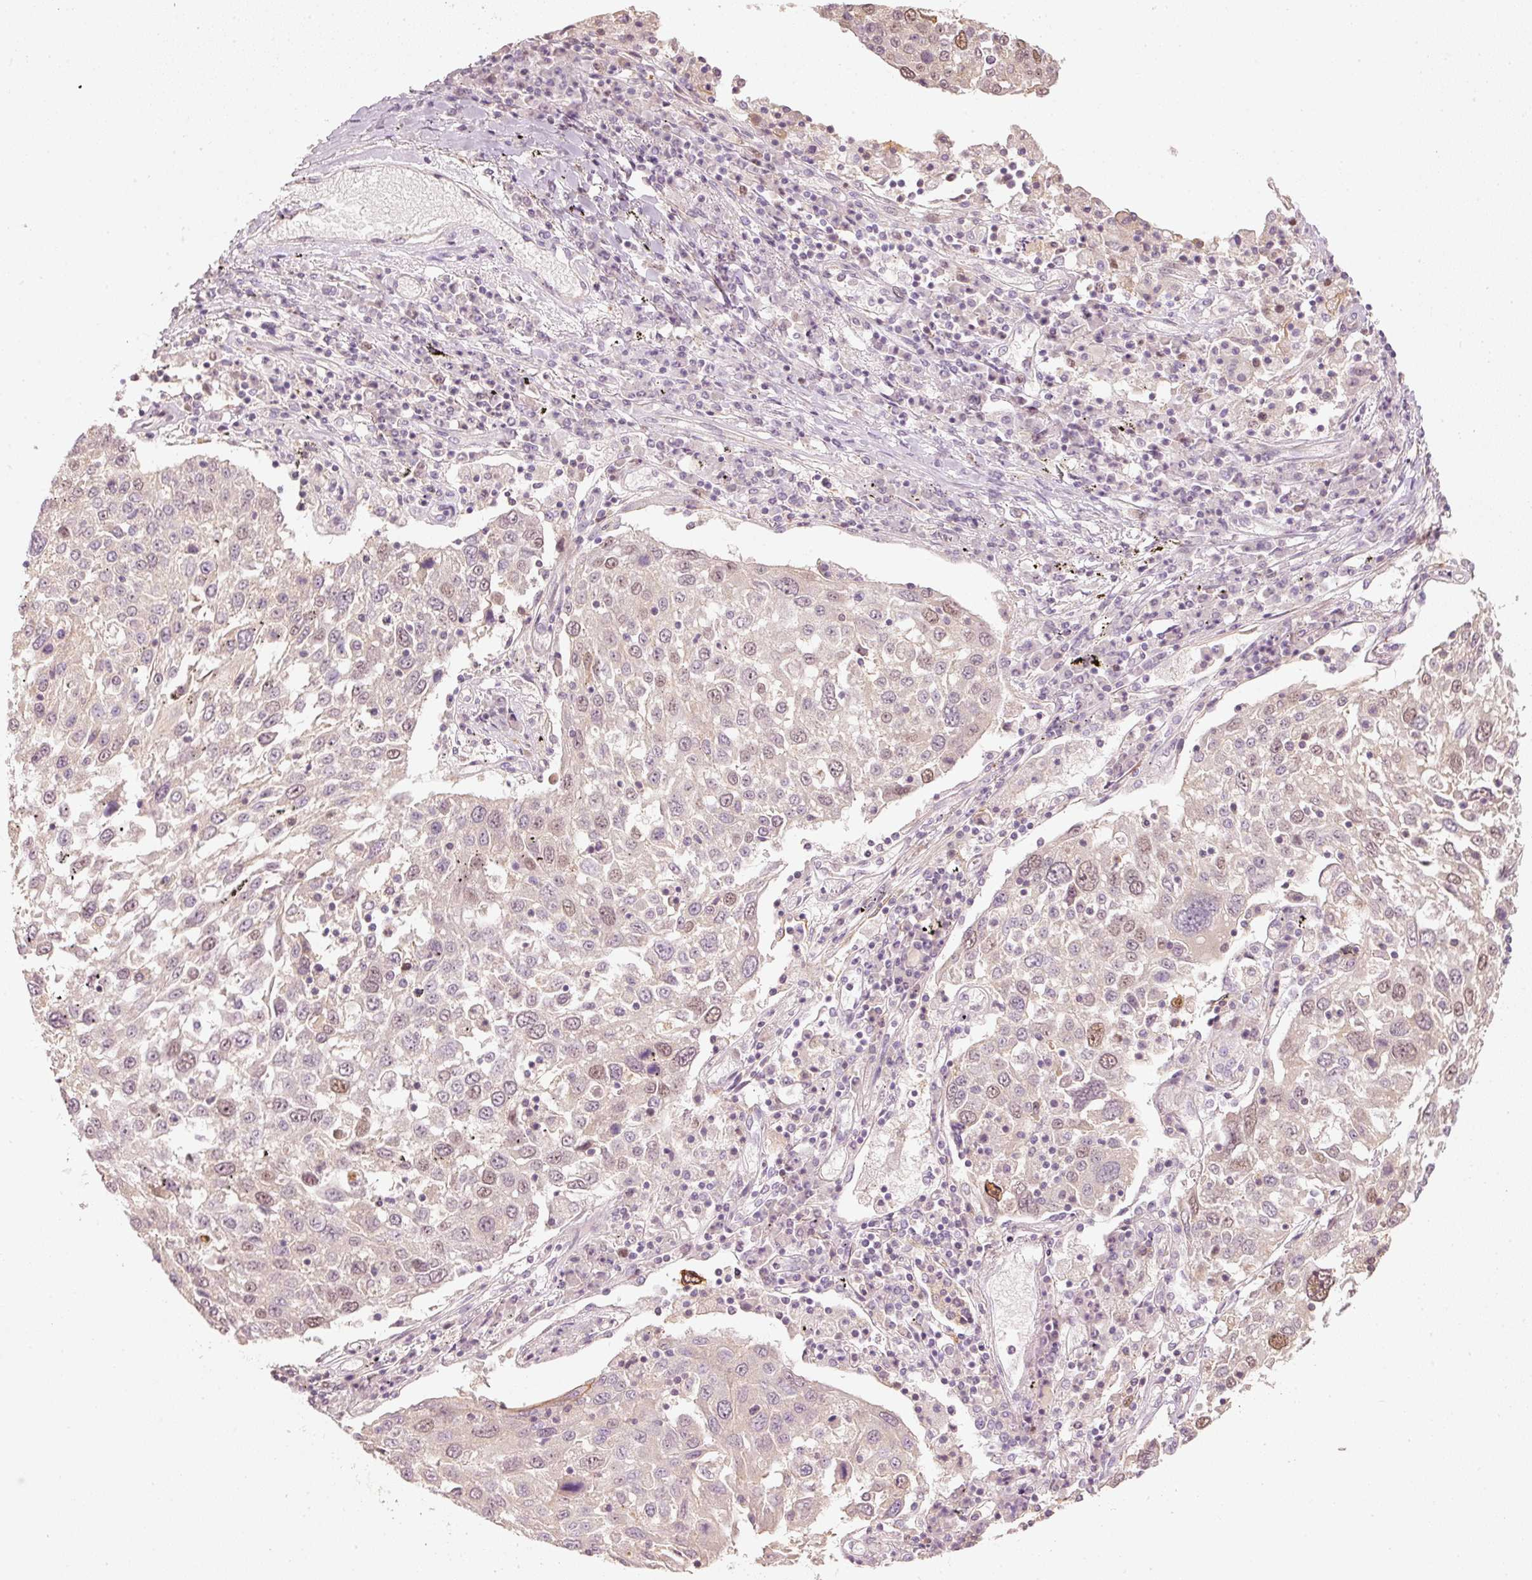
{"staining": {"intensity": "weak", "quantity": "<25%", "location": "nuclear"}, "tissue": "lung cancer", "cell_type": "Tumor cells", "image_type": "cancer", "snomed": [{"axis": "morphology", "description": "Squamous cell carcinoma, NOS"}, {"axis": "topography", "description": "Lung"}], "caption": "An IHC micrograph of lung cancer is shown. There is no staining in tumor cells of lung cancer.", "gene": "TREX2", "patient": {"sex": "male", "age": 65}}